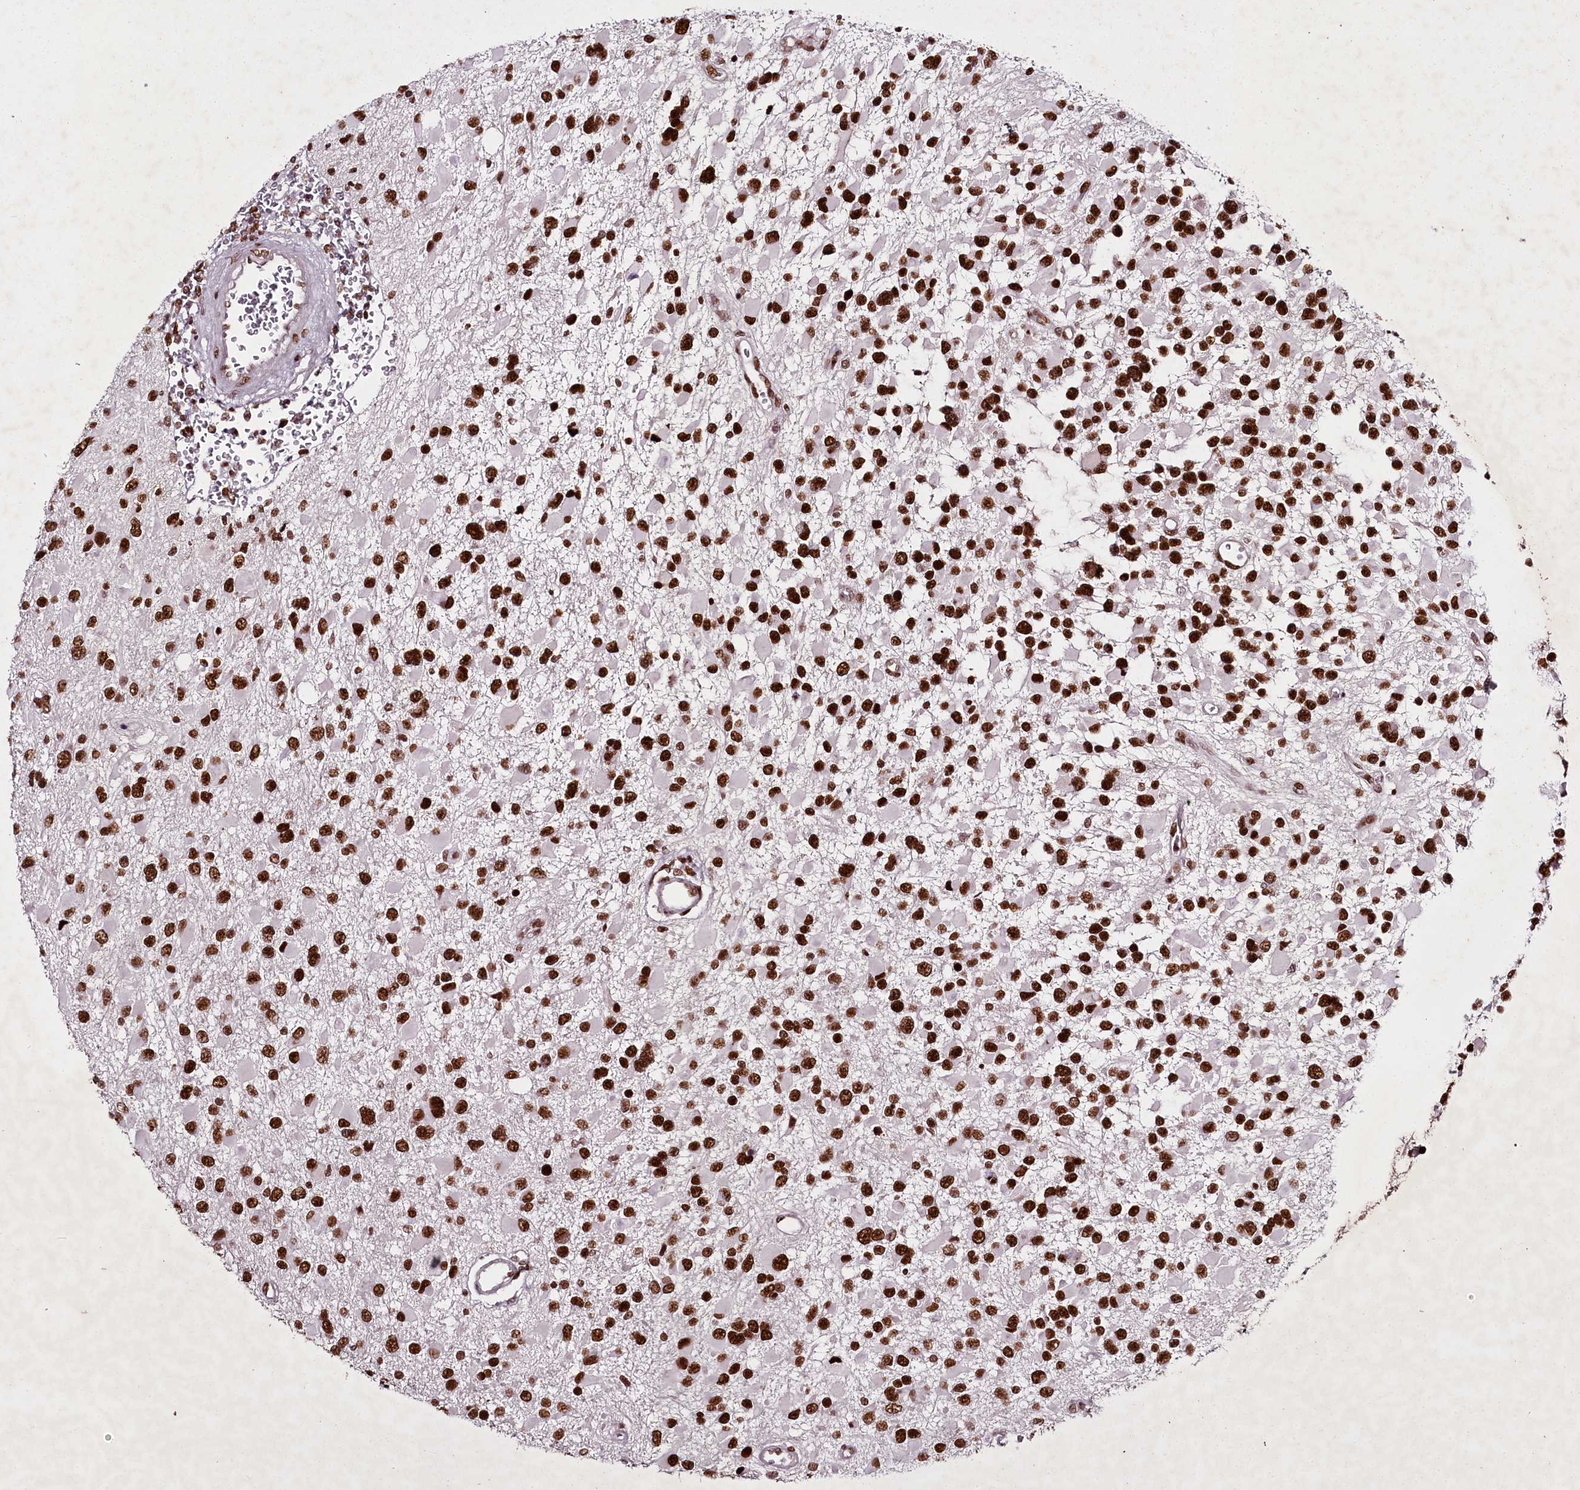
{"staining": {"intensity": "strong", "quantity": ">75%", "location": "nuclear"}, "tissue": "glioma", "cell_type": "Tumor cells", "image_type": "cancer", "snomed": [{"axis": "morphology", "description": "Glioma, malignant, High grade"}, {"axis": "topography", "description": "Brain"}], "caption": "Malignant glioma (high-grade) tissue demonstrates strong nuclear staining in about >75% of tumor cells", "gene": "PSPC1", "patient": {"sex": "male", "age": 53}}